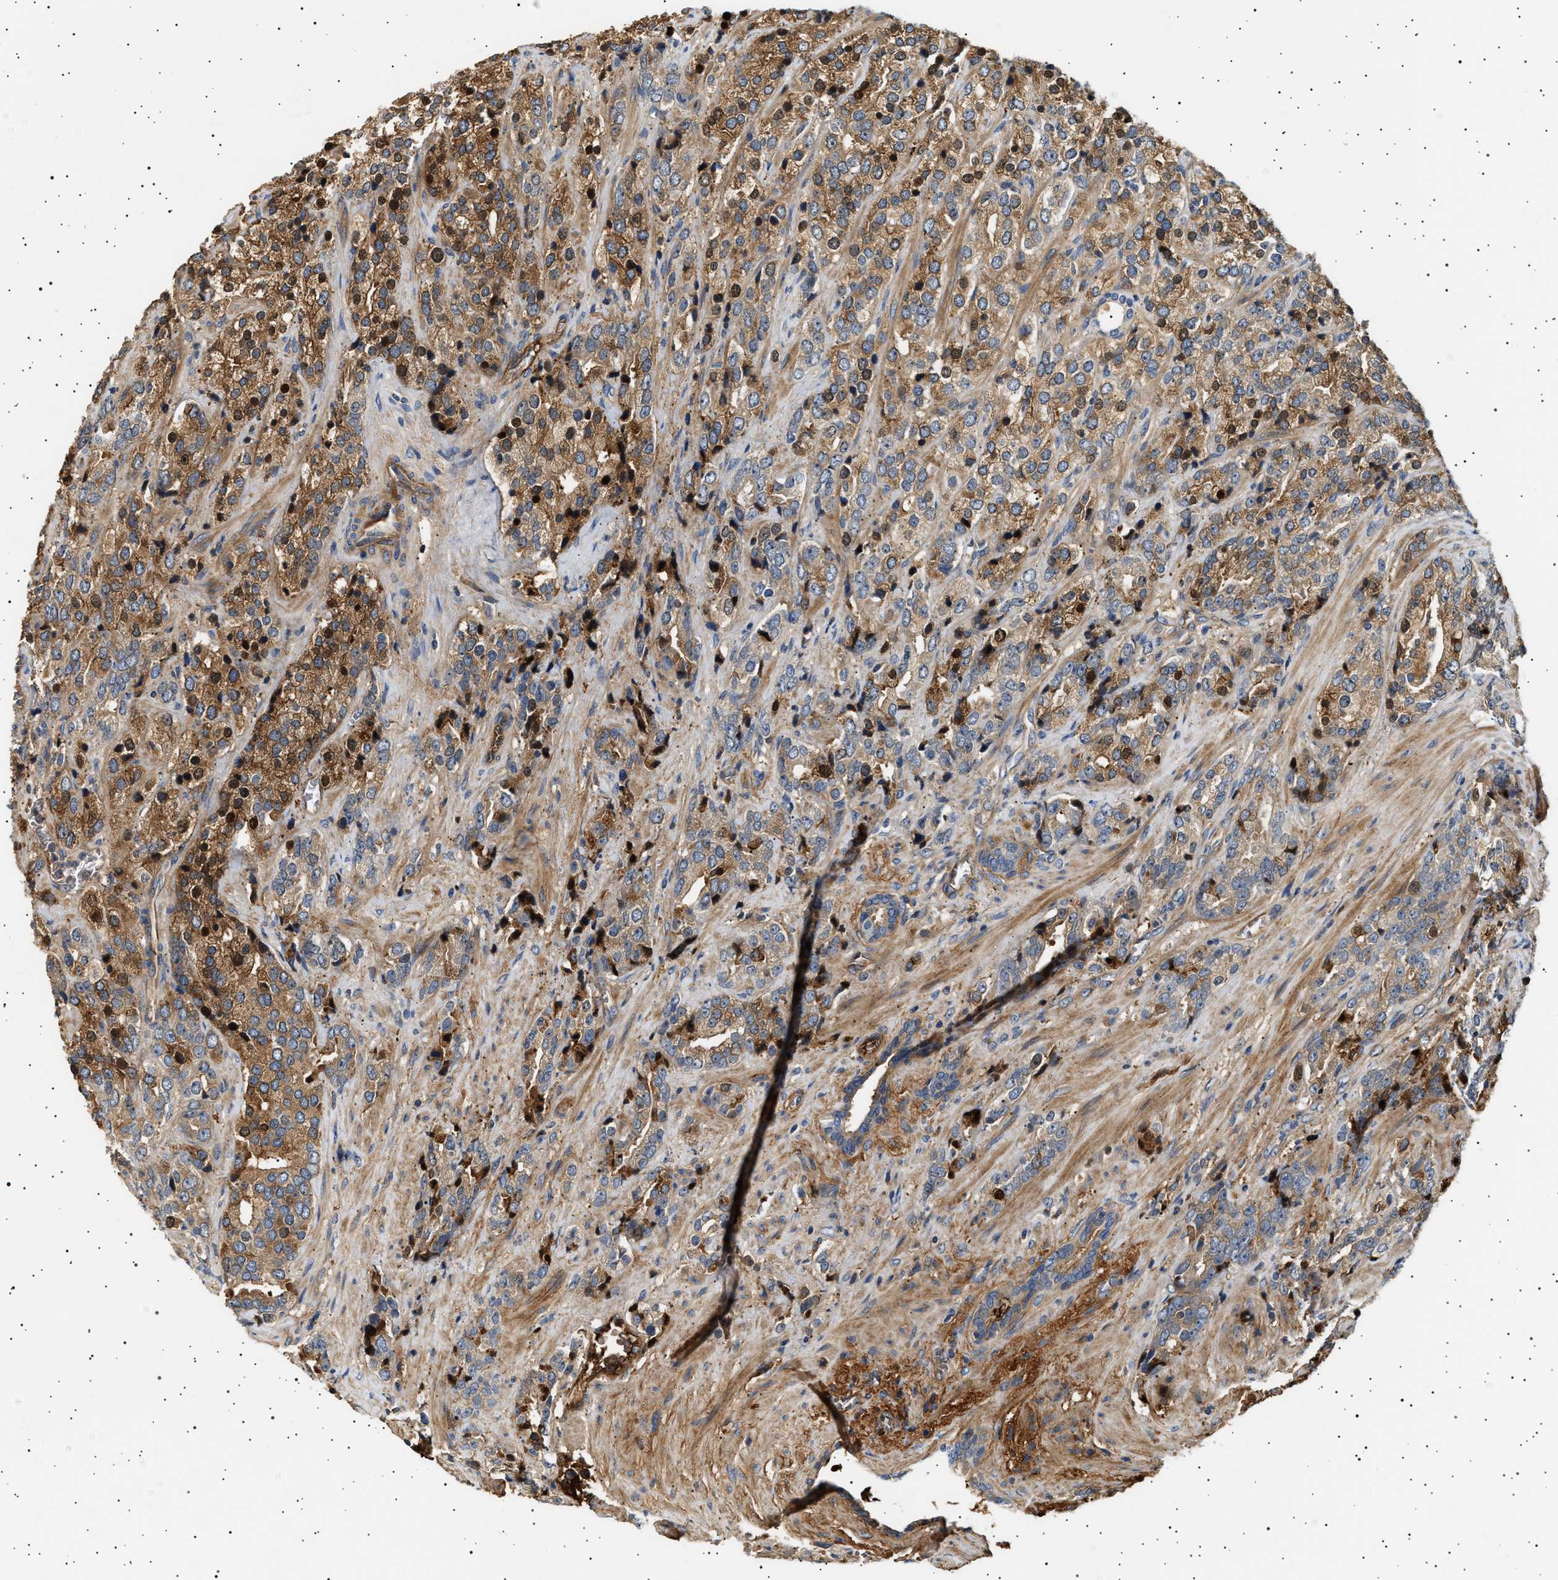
{"staining": {"intensity": "moderate", "quantity": "25%-75%", "location": "cytoplasmic/membranous"}, "tissue": "prostate cancer", "cell_type": "Tumor cells", "image_type": "cancer", "snomed": [{"axis": "morphology", "description": "Adenocarcinoma, High grade"}, {"axis": "topography", "description": "Prostate"}], "caption": "Moderate cytoplasmic/membranous expression for a protein is identified in about 25%-75% of tumor cells of prostate cancer (adenocarcinoma (high-grade)) using IHC.", "gene": "FICD", "patient": {"sex": "male", "age": 71}}